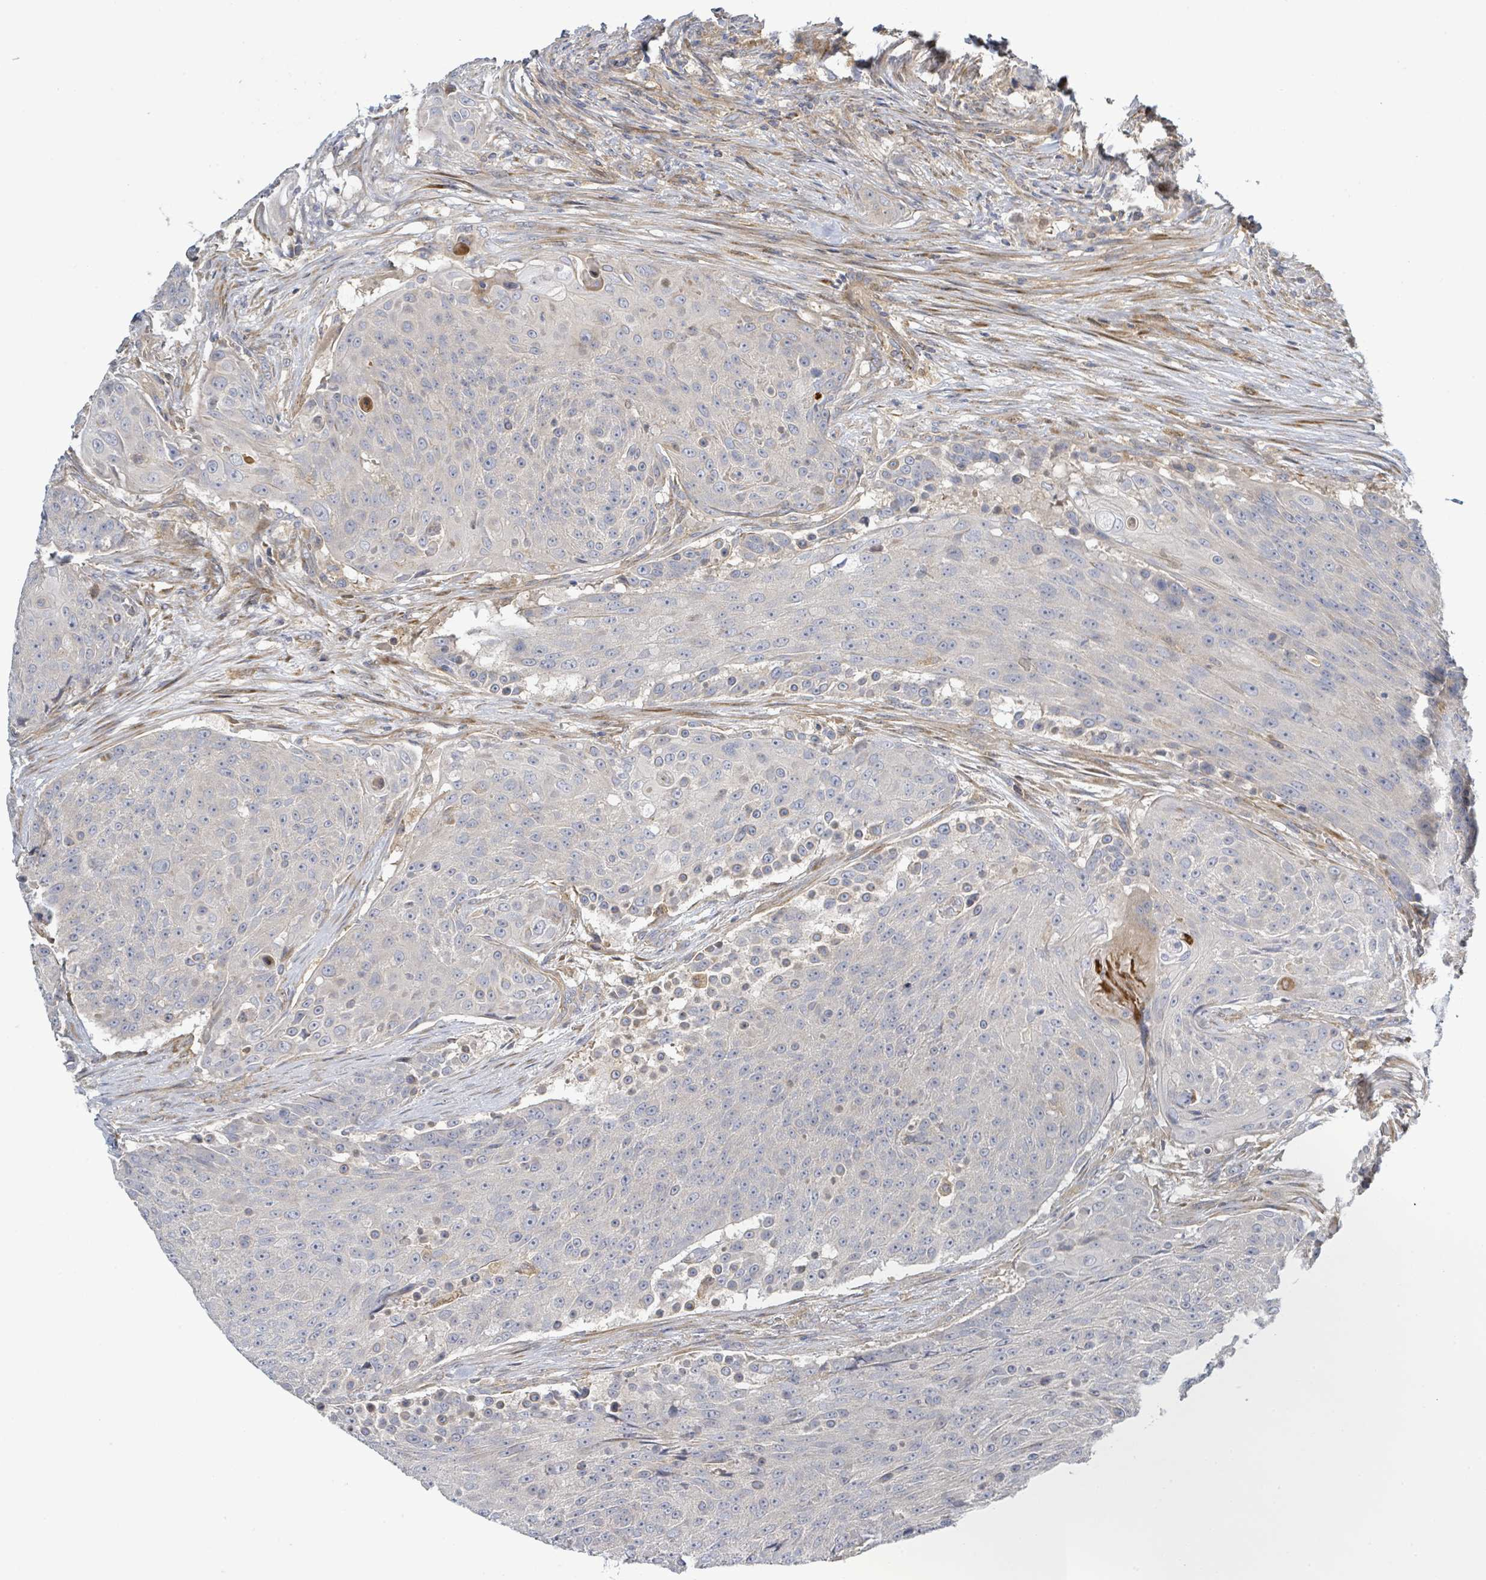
{"staining": {"intensity": "negative", "quantity": "none", "location": "none"}, "tissue": "urothelial cancer", "cell_type": "Tumor cells", "image_type": "cancer", "snomed": [{"axis": "morphology", "description": "Urothelial carcinoma, High grade"}, {"axis": "topography", "description": "Urinary bladder"}], "caption": "This is an immunohistochemistry photomicrograph of human urothelial carcinoma (high-grade). There is no positivity in tumor cells.", "gene": "CFAP210", "patient": {"sex": "female", "age": 63}}